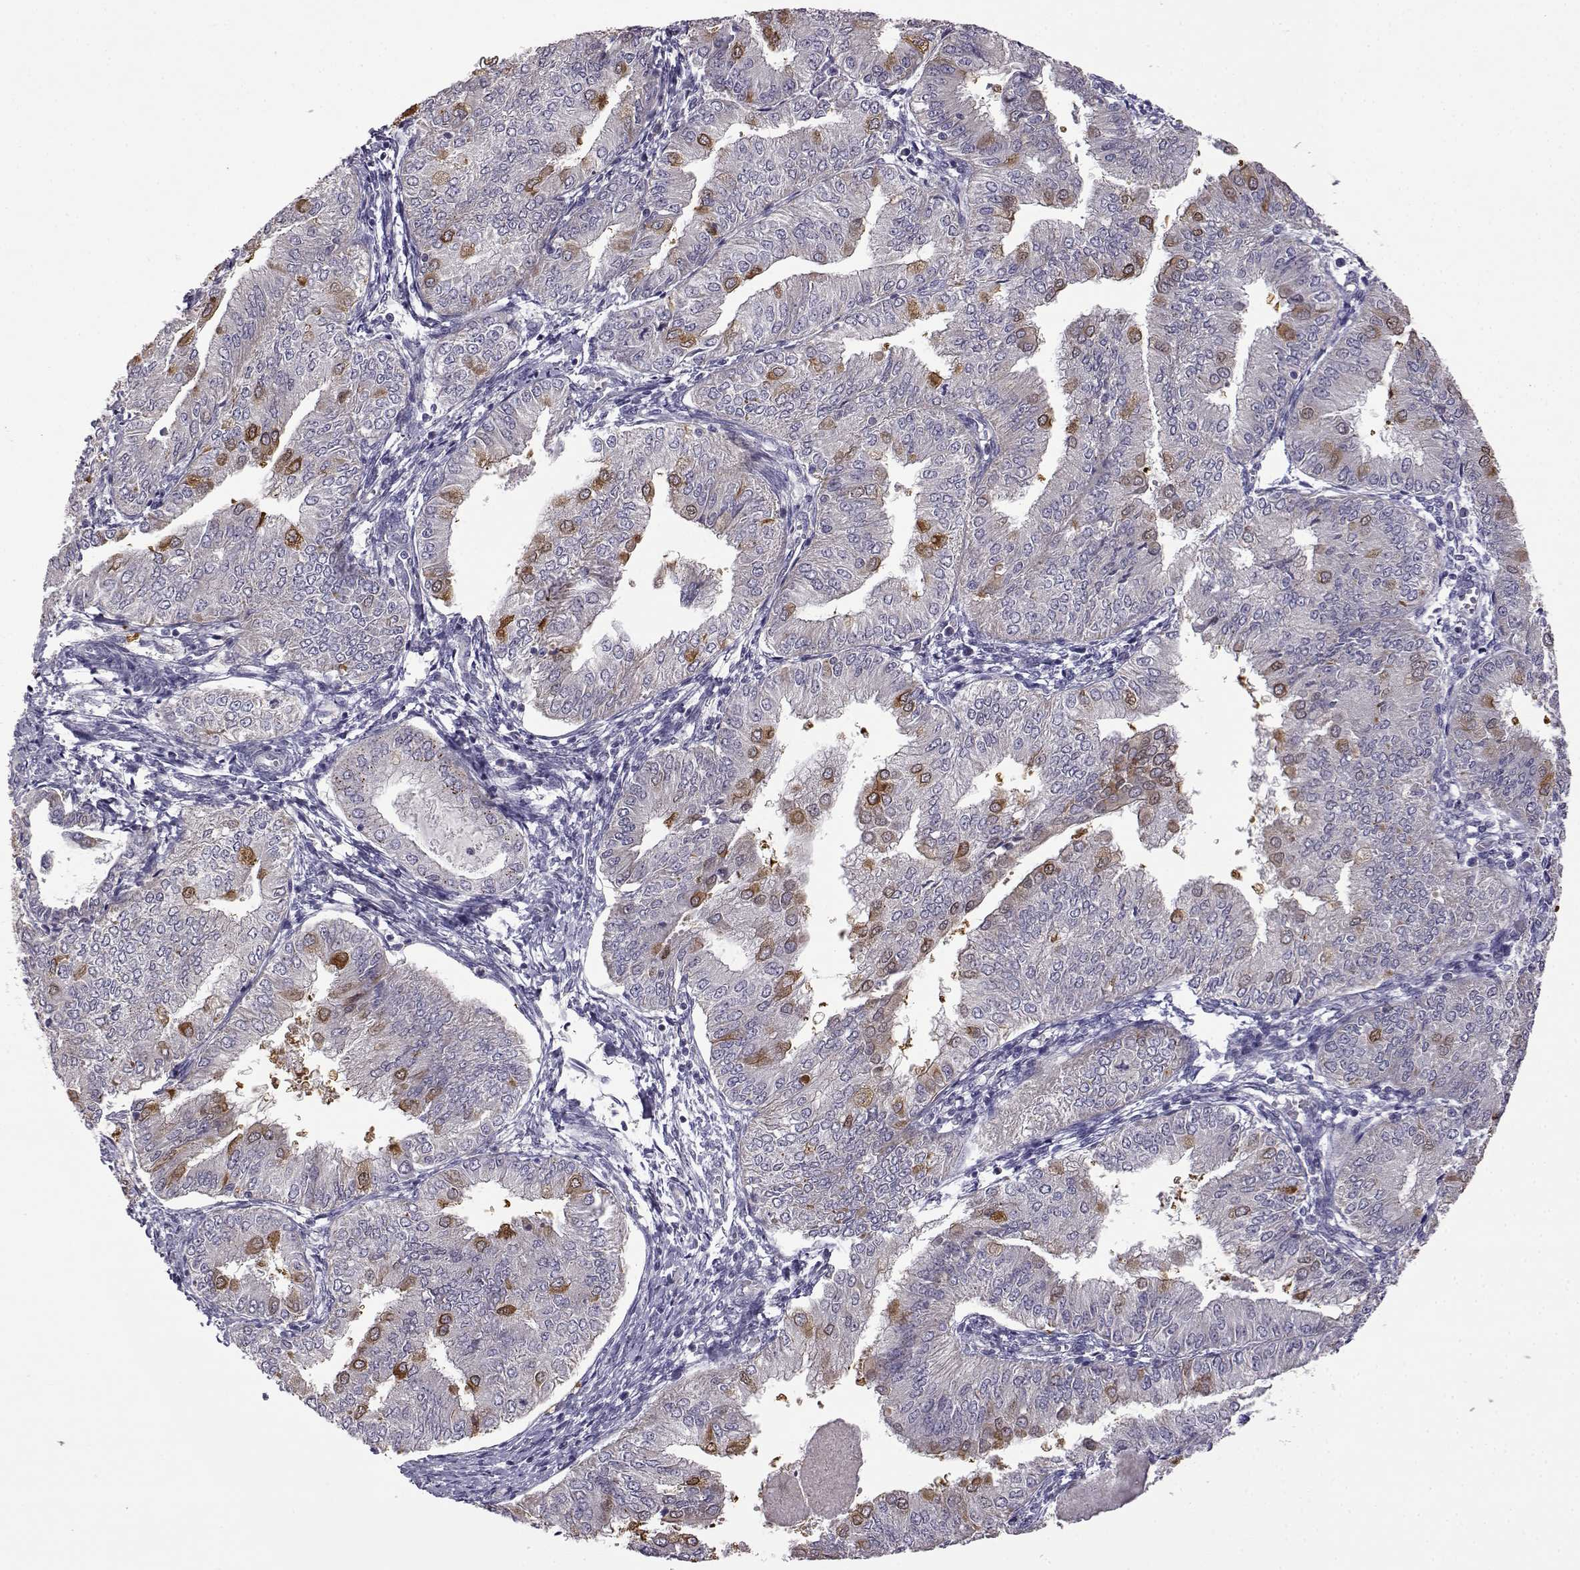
{"staining": {"intensity": "strong", "quantity": "<25%", "location": "cytoplasmic/membranous"}, "tissue": "endometrial cancer", "cell_type": "Tumor cells", "image_type": "cancer", "snomed": [{"axis": "morphology", "description": "Adenocarcinoma, NOS"}, {"axis": "topography", "description": "Endometrium"}], "caption": "Strong cytoplasmic/membranous protein positivity is identified in approximately <25% of tumor cells in endometrial cancer.", "gene": "VGF", "patient": {"sex": "female", "age": 53}}